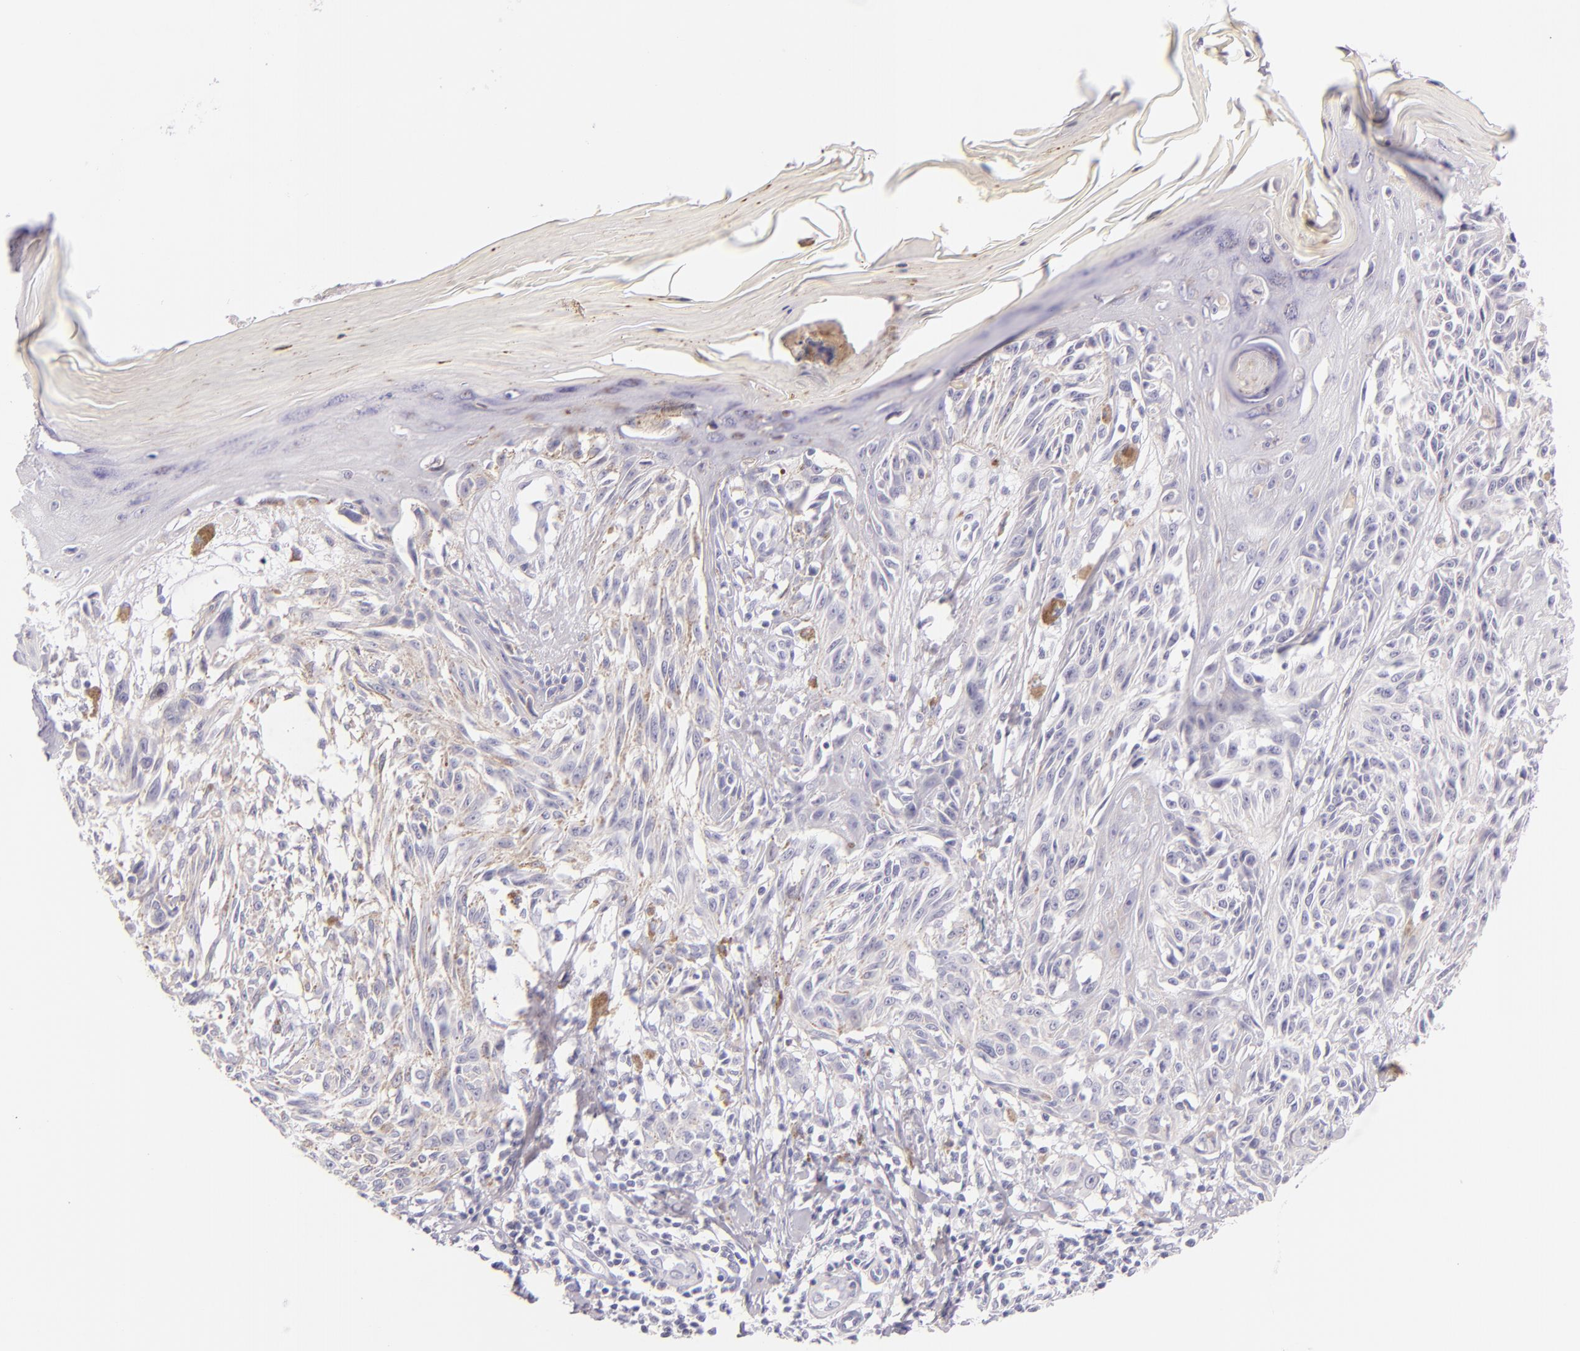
{"staining": {"intensity": "negative", "quantity": "none", "location": "none"}, "tissue": "melanoma", "cell_type": "Tumor cells", "image_type": "cancer", "snomed": [{"axis": "morphology", "description": "Malignant melanoma, NOS"}, {"axis": "topography", "description": "Skin"}], "caption": "High power microscopy histopathology image of an IHC histopathology image of malignant melanoma, revealing no significant positivity in tumor cells.", "gene": "INA", "patient": {"sex": "female", "age": 77}}